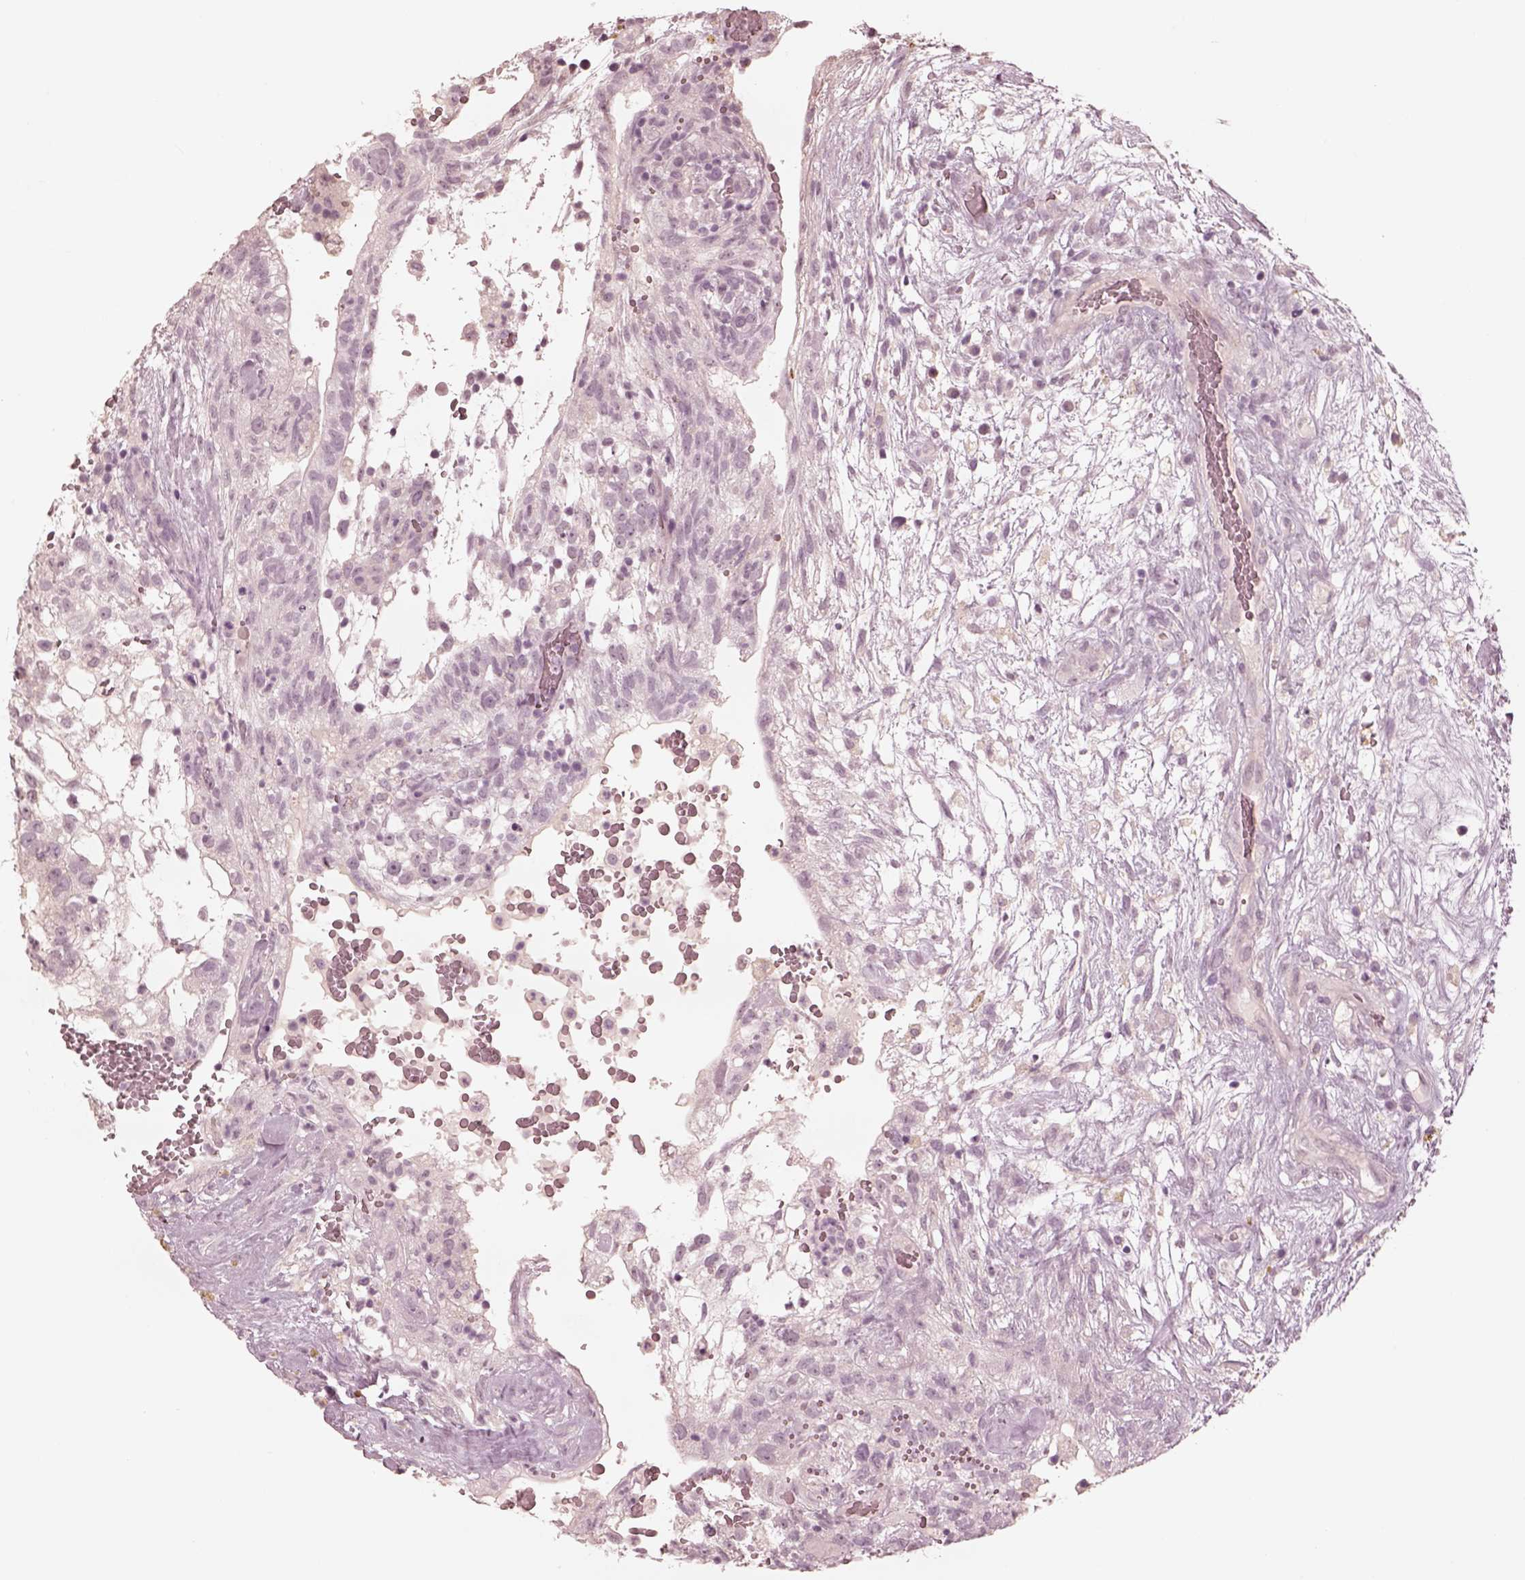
{"staining": {"intensity": "negative", "quantity": "none", "location": "none"}, "tissue": "testis cancer", "cell_type": "Tumor cells", "image_type": "cancer", "snomed": [{"axis": "morphology", "description": "Normal tissue, NOS"}, {"axis": "morphology", "description": "Carcinoma, Embryonal, NOS"}, {"axis": "topography", "description": "Testis"}], "caption": "Immunohistochemical staining of human testis cancer (embryonal carcinoma) shows no significant positivity in tumor cells.", "gene": "DNAAF9", "patient": {"sex": "male", "age": 32}}